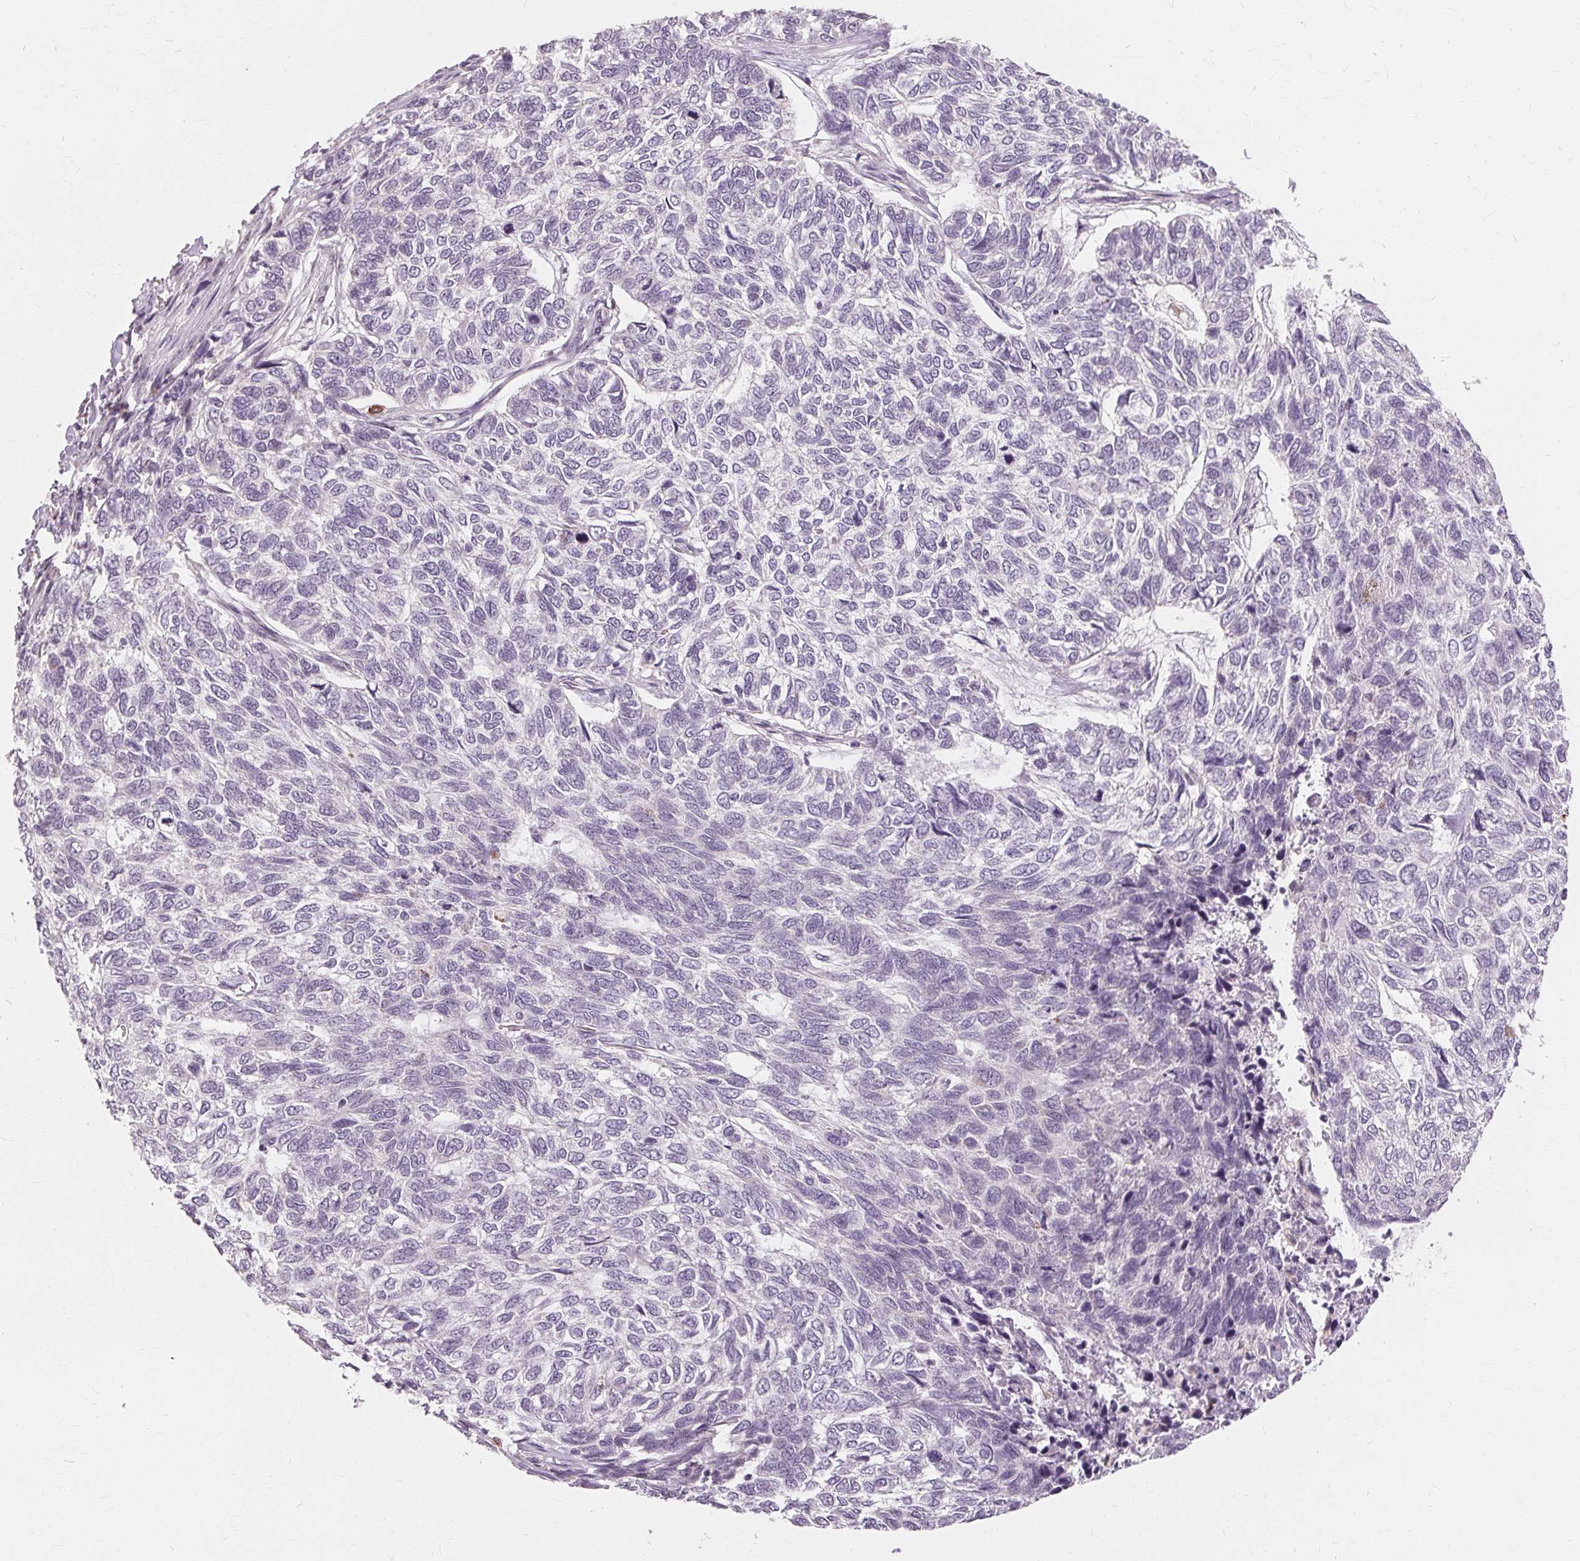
{"staining": {"intensity": "negative", "quantity": "none", "location": "none"}, "tissue": "skin cancer", "cell_type": "Tumor cells", "image_type": "cancer", "snomed": [{"axis": "morphology", "description": "Basal cell carcinoma"}, {"axis": "topography", "description": "Skin"}], "caption": "High power microscopy photomicrograph of an immunohistochemistry (IHC) micrograph of skin cancer, revealing no significant expression in tumor cells.", "gene": "SIGLEC6", "patient": {"sex": "female", "age": 65}}